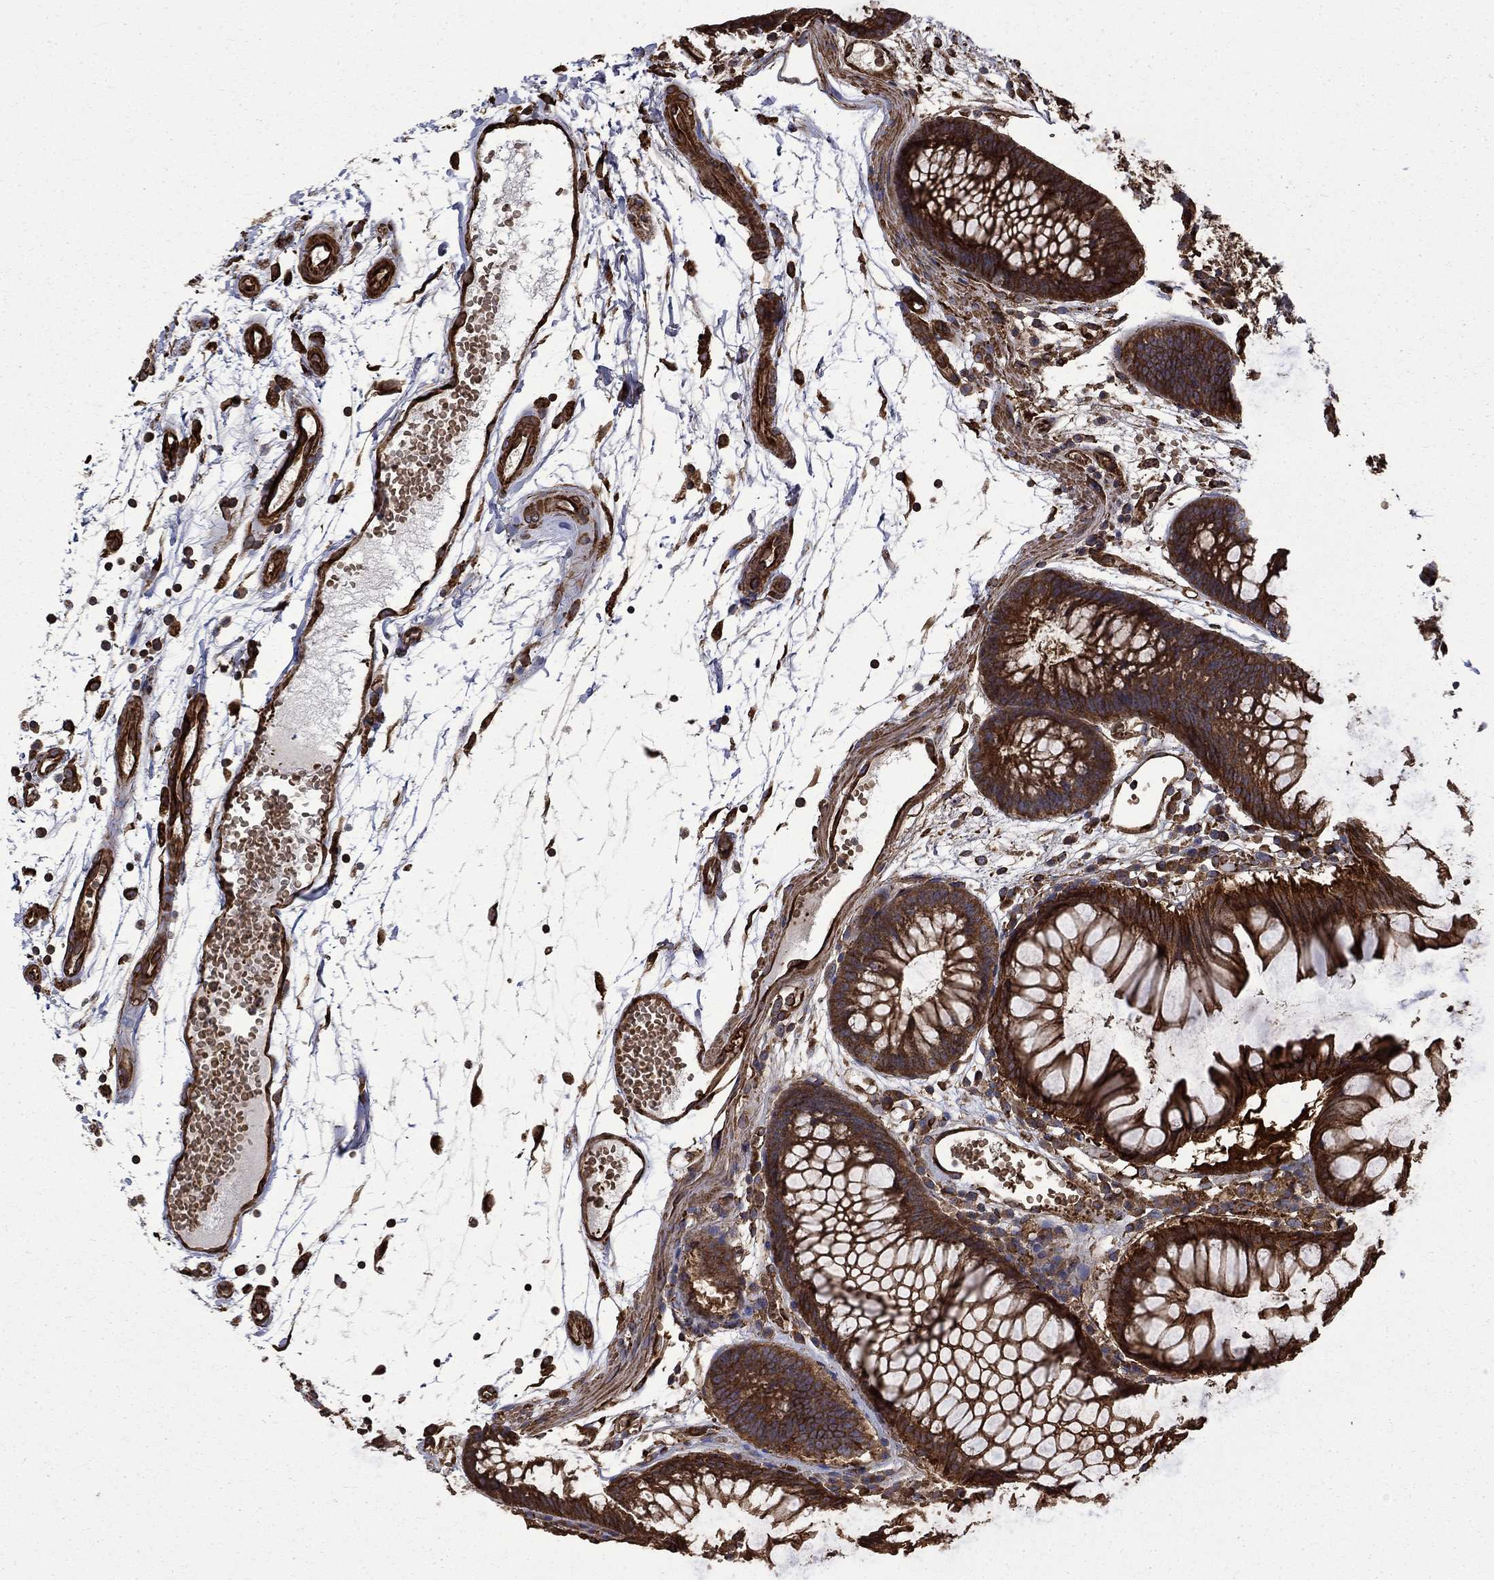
{"staining": {"intensity": "strong", "quantity": ">75%", "location": "cytoplasmic/membranous"}, "tissue": "colon", "cell_type": "Endothelial cells", "image_type": "normal", "snomed": [{"axis": "morphology", "description": "Normal tissue, NOS"}, {"axis": "morphology", "description": "Adenocarcinoma, NOS"}, {"axis": "topography", "description": "Colon"}], "caption": "This histopathology image demonstrates IHC staining of benign colon, with high strong cytoplasmic/membranous expression in approximately >75% of endothelial cells.", "gene": "CUTC", "patient": {"sex": "male", "age": 65}}